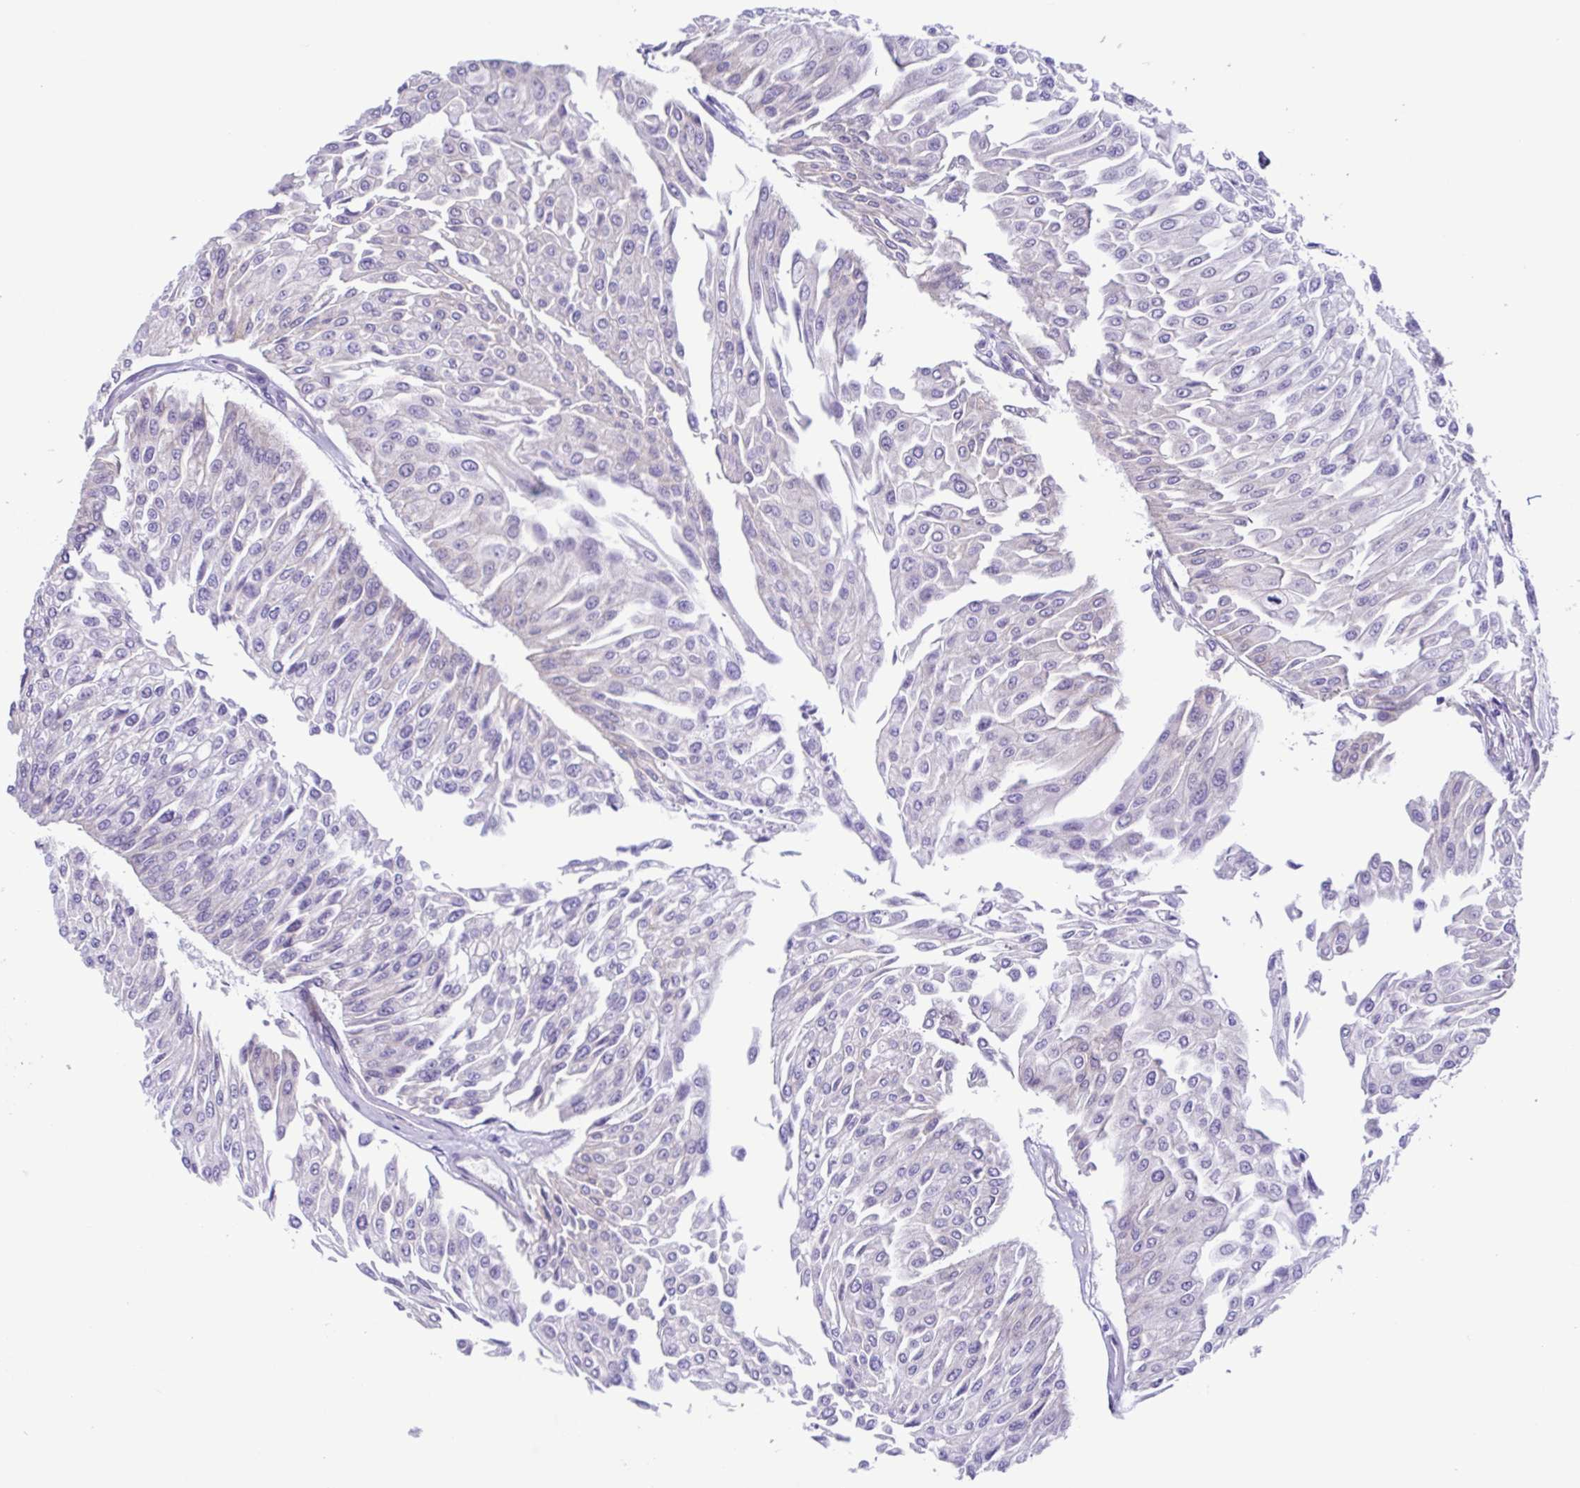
{"staining": {"intensity": "negative", "quantity": "none", "location": "none"}, "tissue": "urothelial cancer", "cell_type": "Tumor cells", "image_type": "cancer", "snomed": [{"axis": "morphology", "description": "Urothelial carcinoma, NOS"}, {"axis": "topography", "description": "Urinary bladder"}], "caption": "High magnification brightfield microscopy of transitional cell carcinoma stained with DAB (3,3'-diaminobenzidine) (brown) and counterstained with hematoxylin (blue): tumor cells show no significant expression. (DAB (3,3'-diaminobenzidine) IHC with hematoxylin counter stain).", "gene": "CYP11B1", "patient": {"sex": "male", "age": 67}}